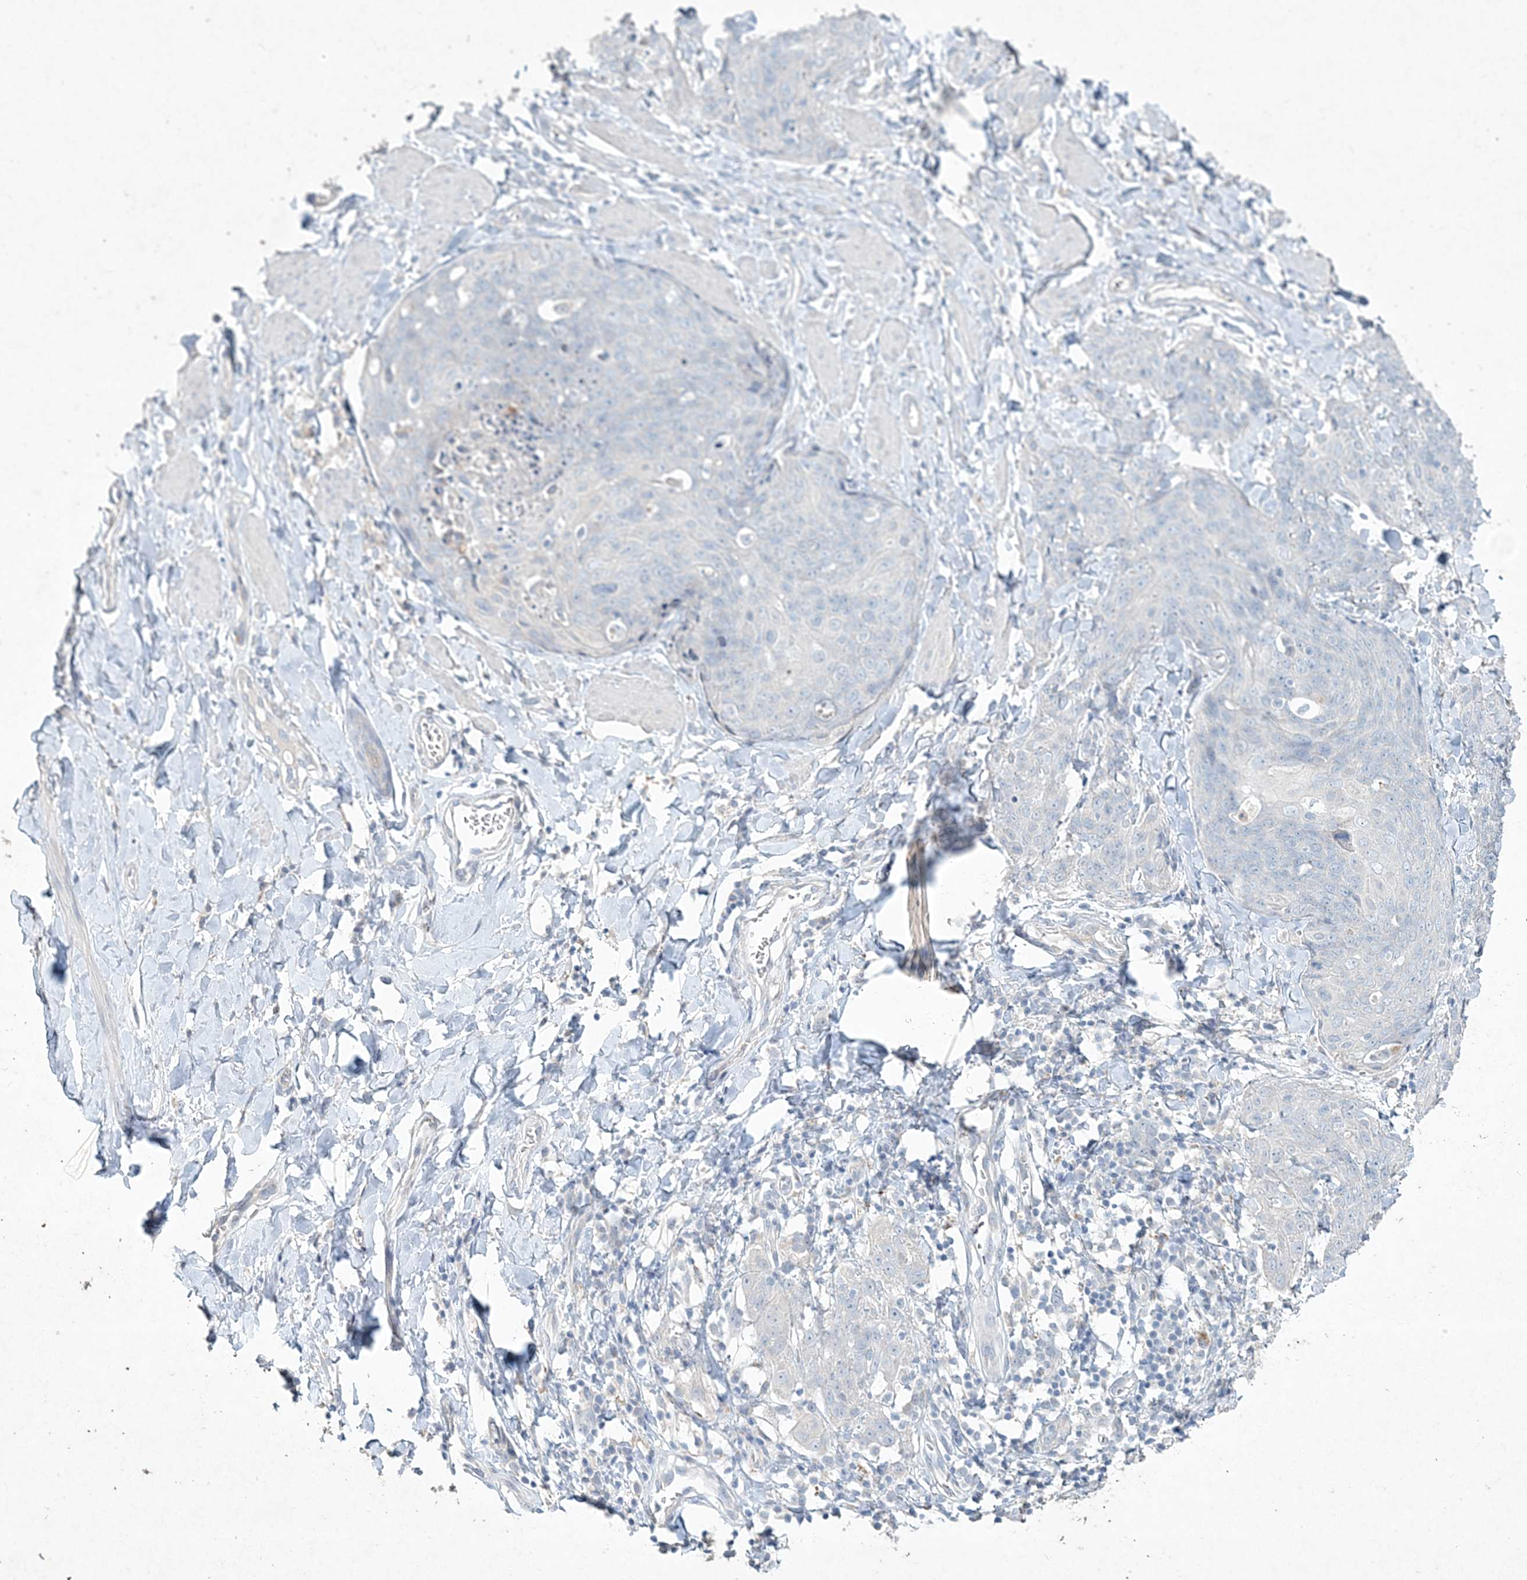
{"staining": {"intensity": "negative", "quantity": "none", "location": "none"}, "tissue": "skin cancer", "cell_type": "Tumor cells", "image_type": "cancer", "snomed": [{"axis": "morphology", "description": "Squamous cell carcinoma, NOS"}, {"axis": "topography", "description": "Skin"}, {"axis": "topography", "description": "Vulva"}], "caption": "Photomicrograph shows no significant protein expression in tumor cells of squamous cell carcinoma (skin).", "gene": "DNAH5", "patient": {"sex": "female", "age": 85}}